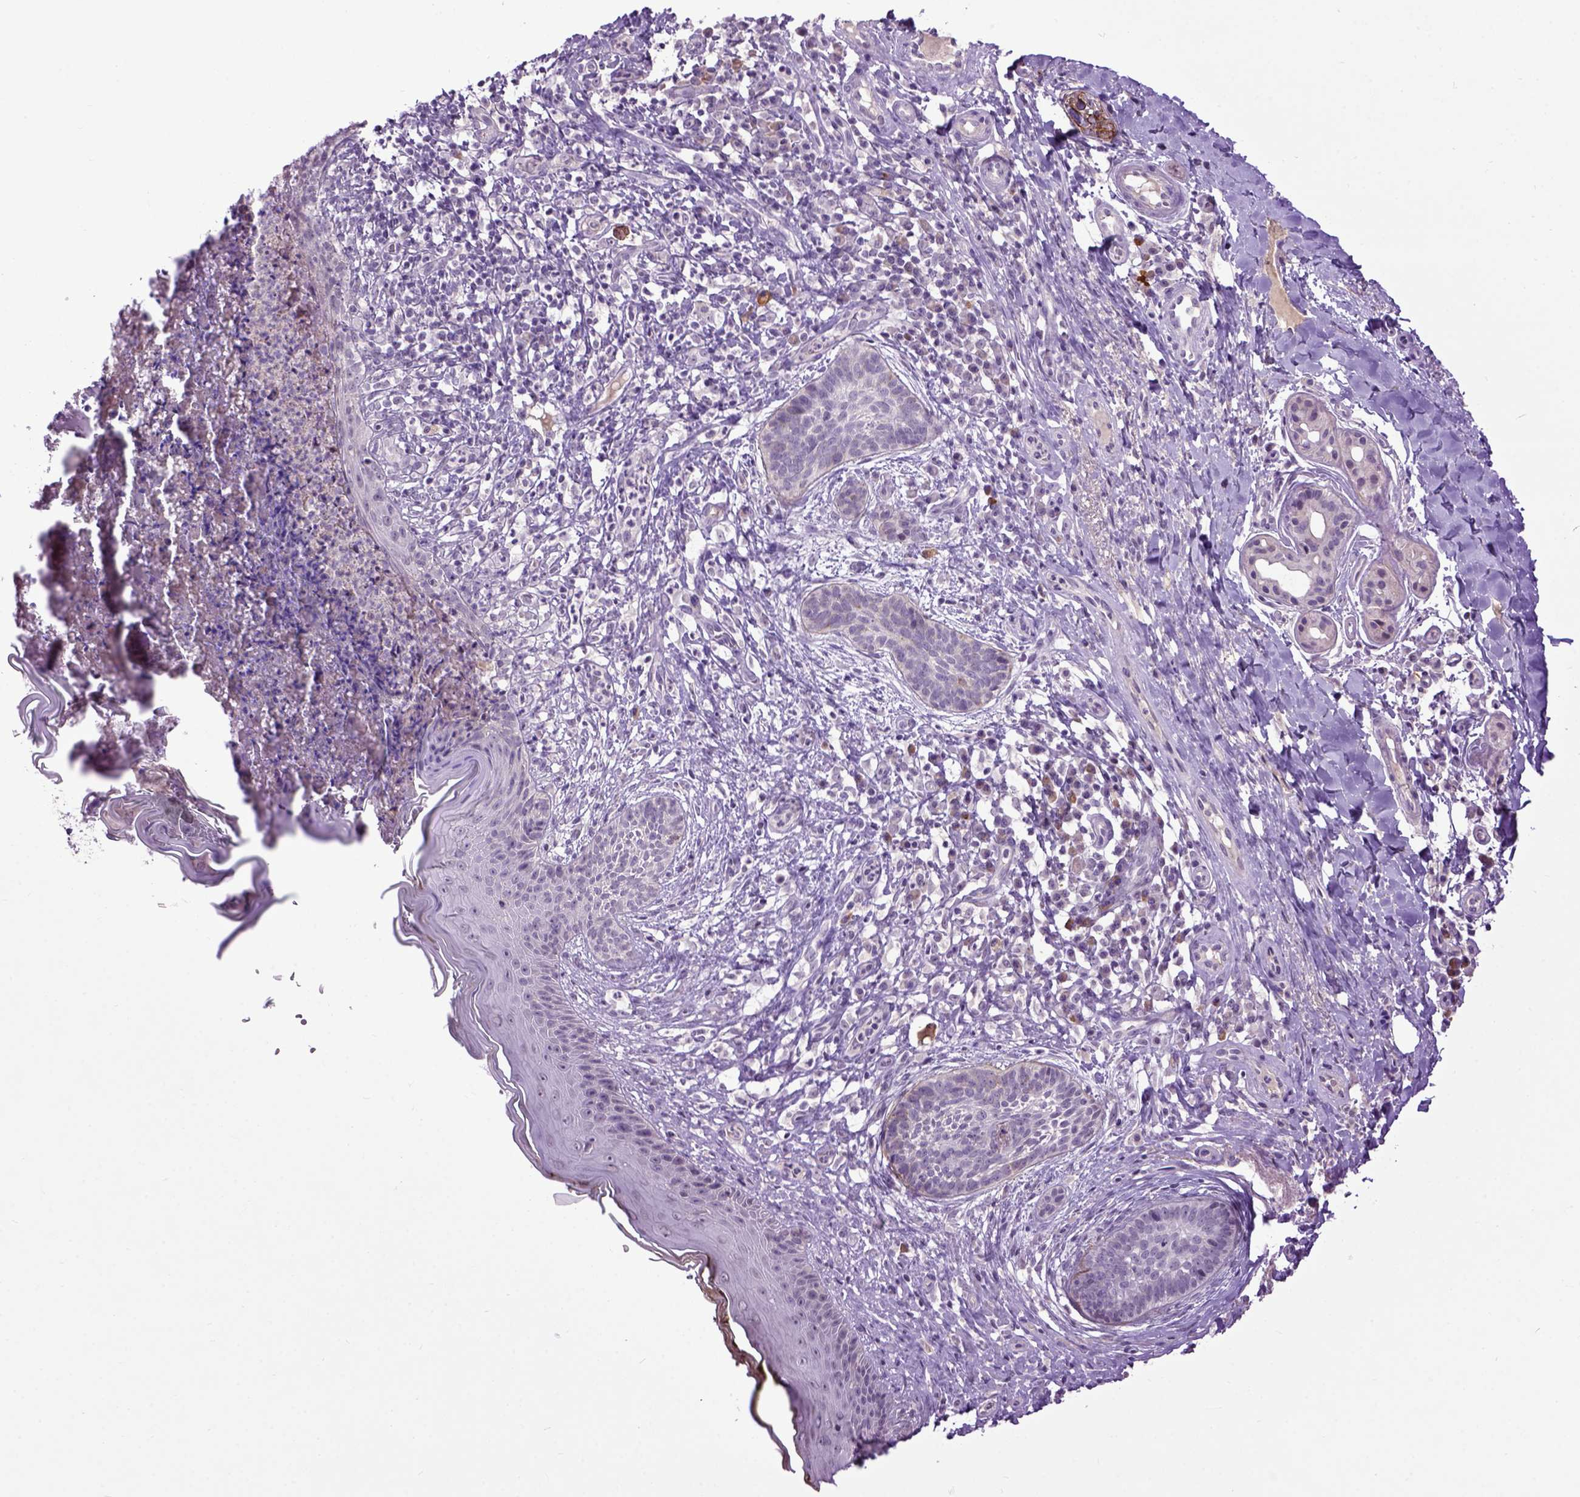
{"staining": {"intensity": "negative", "quantity": "none", "location": "none"}, "tissue": "skin cancer", "cell_type": "Tumor cells", "image_type": "cancer", "snomed": [{"axis": "morphology", "description": "Basal cell carcinoma"}, {"axis": "topography", "description": "Skin"}], "caption": "Immunohistochemical staining of human skin basal cell carcinoma demonstrates no significant positivity in tumor cells.", "gene": "EMILIN3", "patient": {"sex": "male", "age": 89}}